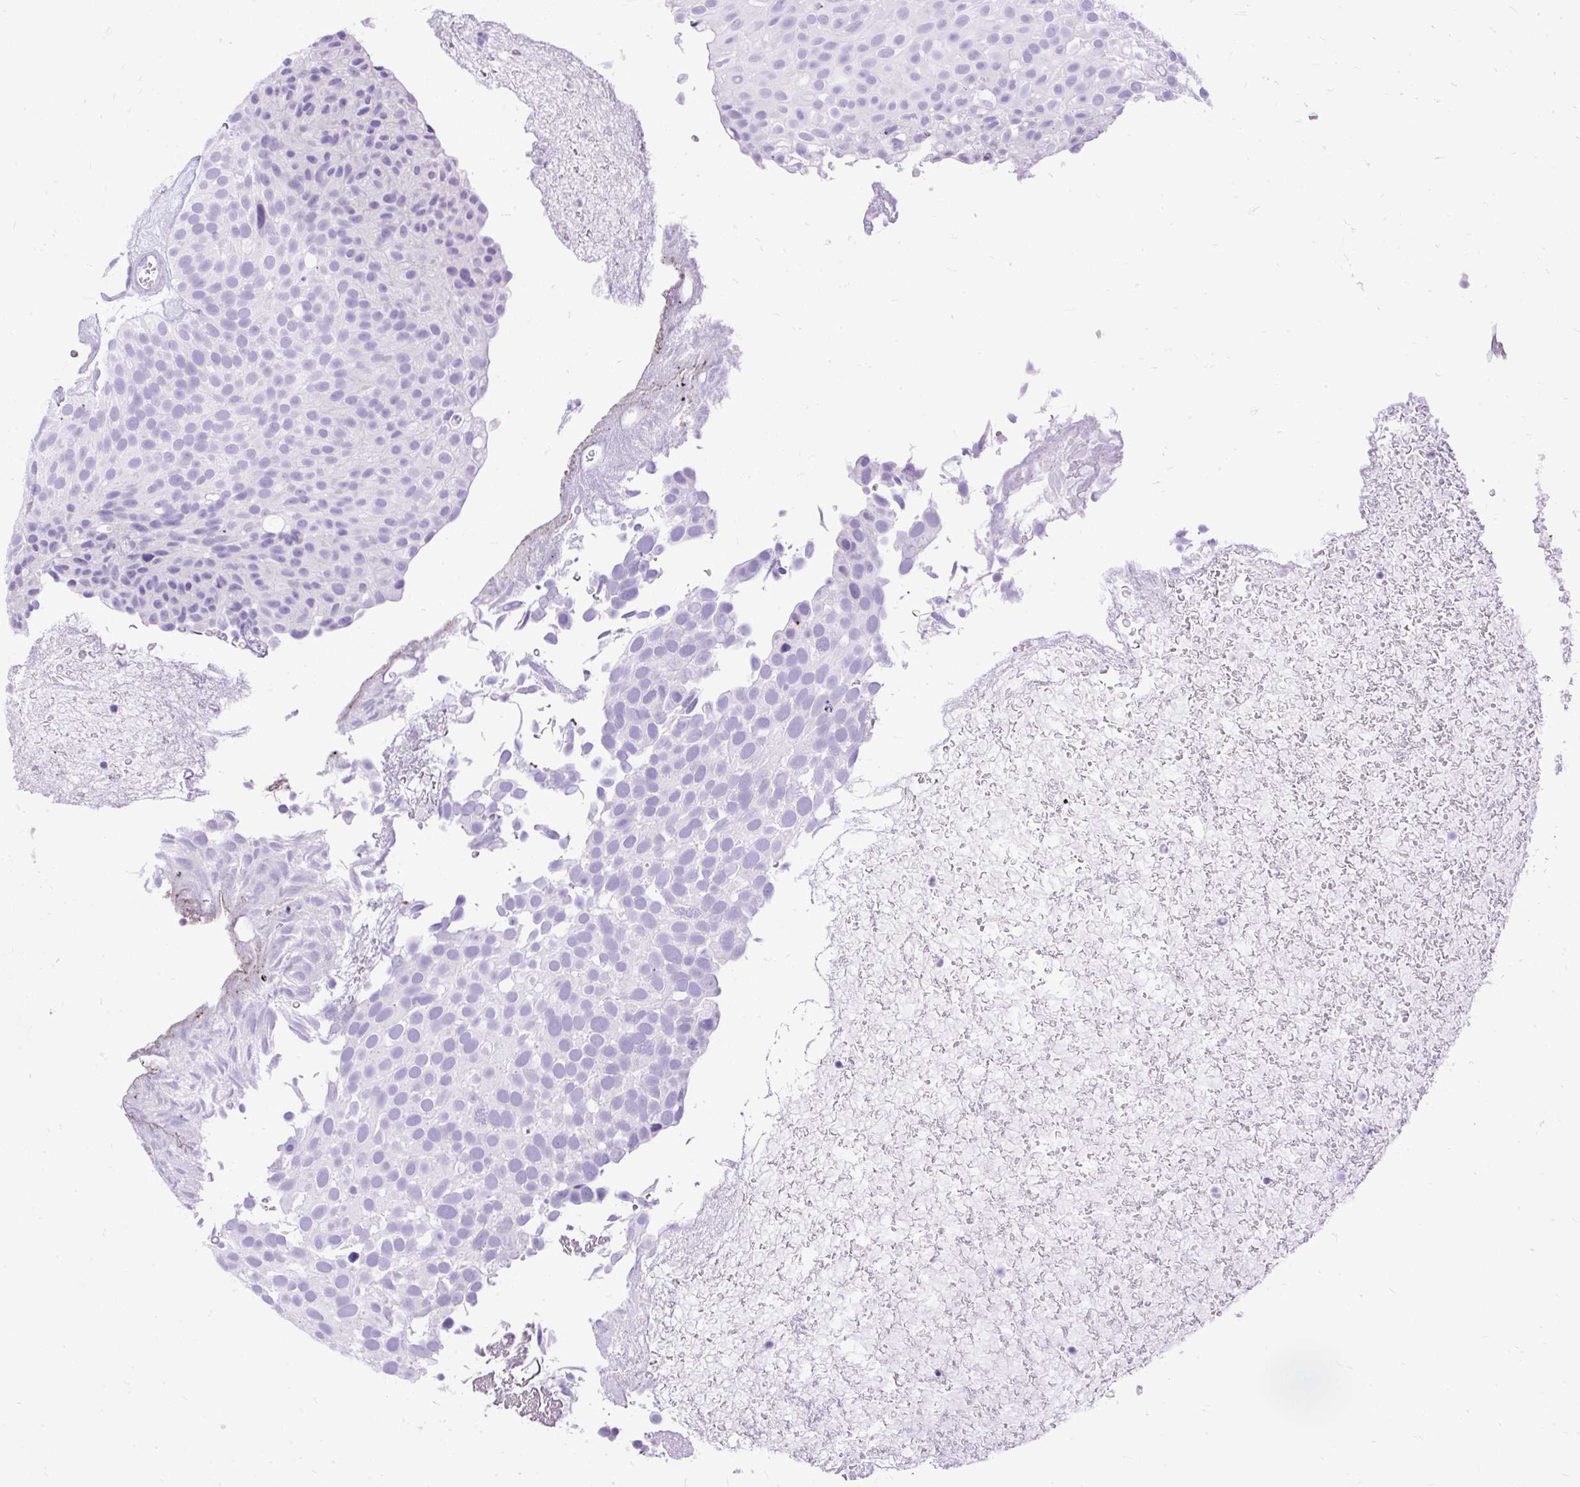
{"staining": {"intensity": "negative", "quantity": "none", "location": "none"}, "tissue": "urothelial cancer", "cell_type": "Tumor cells", "image_type": "cancer", "snomed": [{"axis": "morphology", "description": "Urothelial carcinoma, Low grade"}, {"axis": "topography", "description": "Urinary bladder"}], "caption": "Histopathology image shows no protein positivity in tumor cells of urothelial cancer tissue. (Brightfield microscopy of DAB (3,3'-diaminobenzidine) IHC at high magnification).", "gene": "HEY1", "patient": {"sex": "male", "age": 78}}